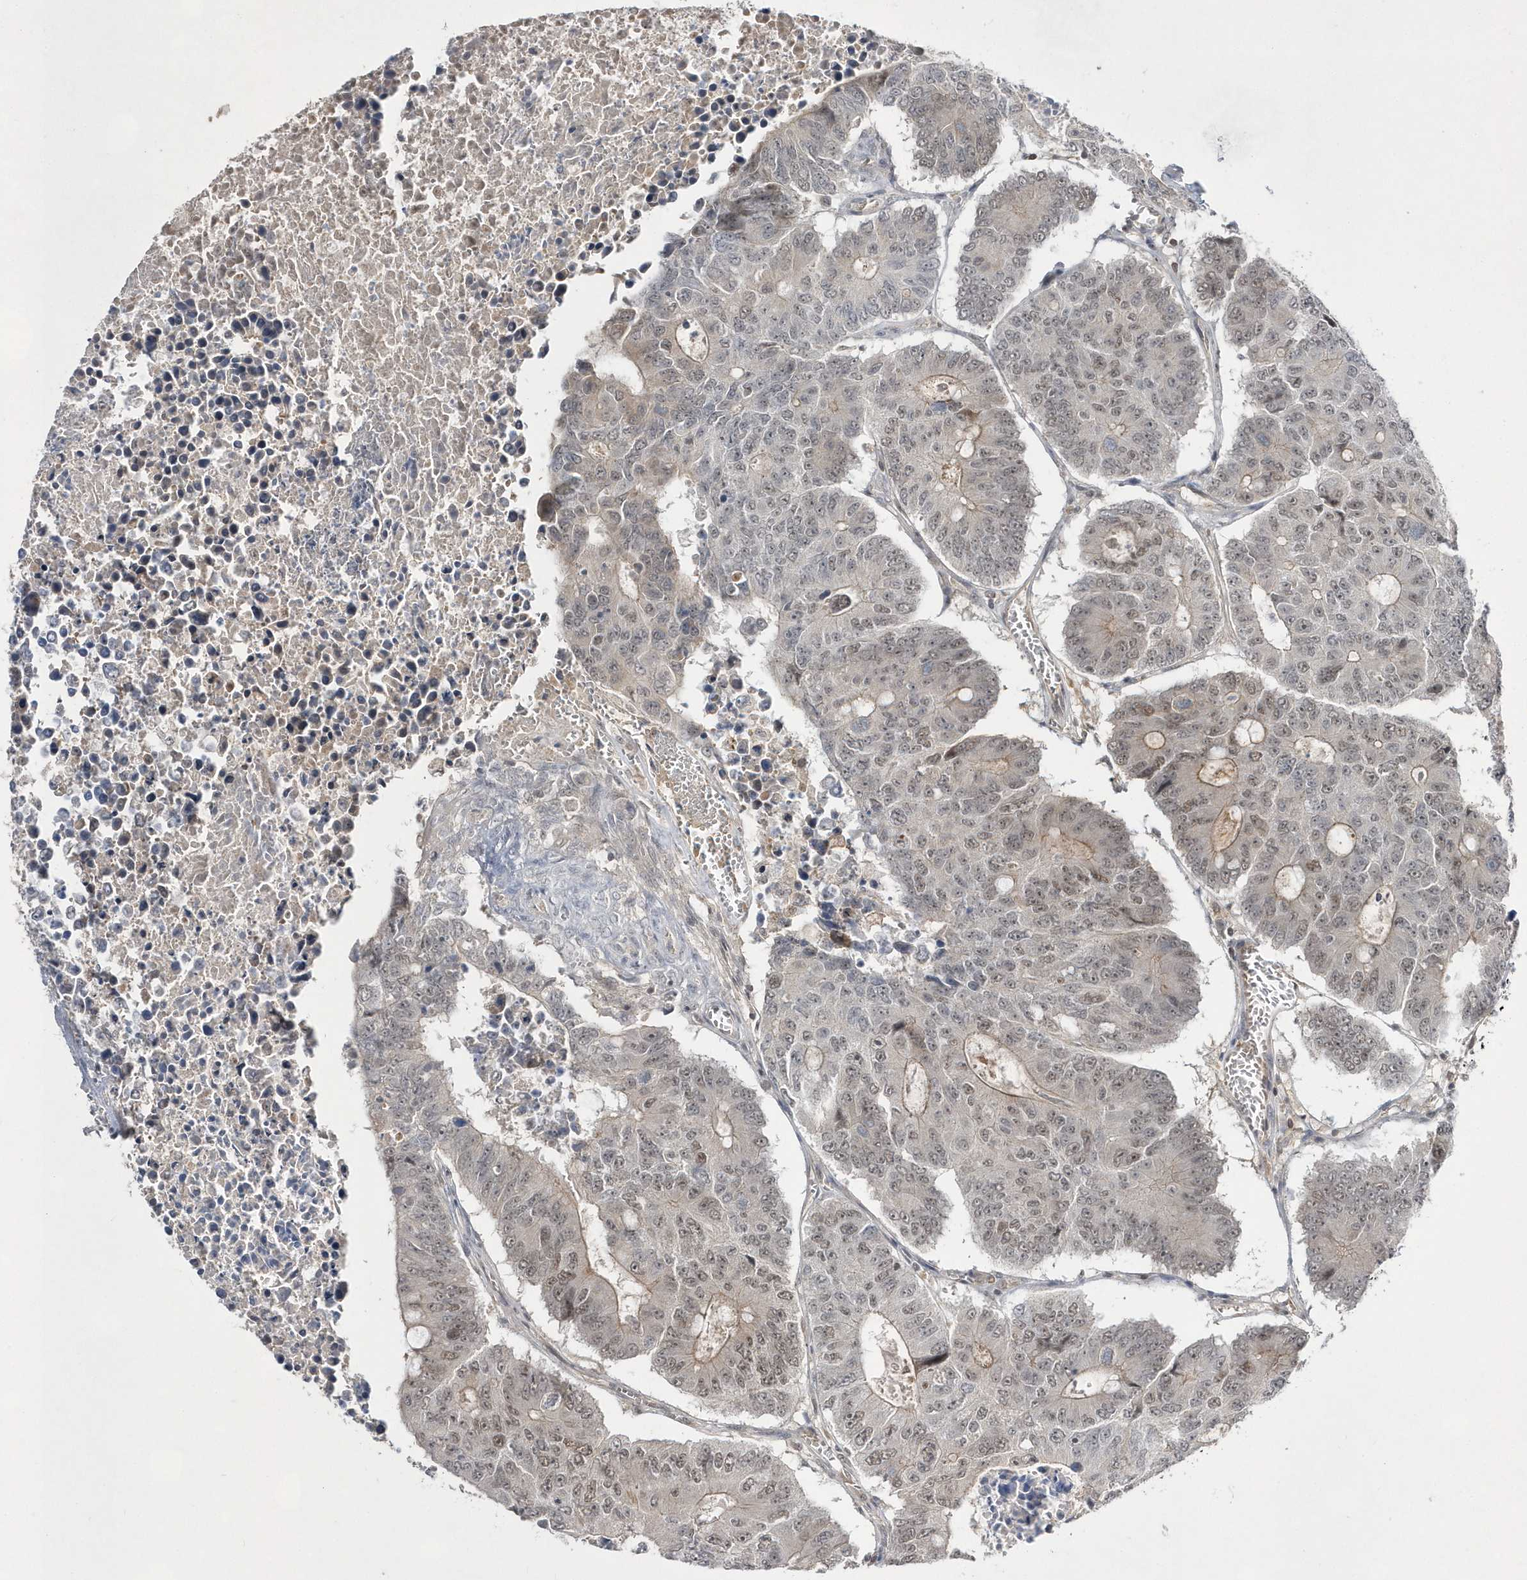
{"staining": {"intensity": "weak", "quantity": ">75%", "location": "nuclear"}, "tissue": "colorectal cancer", "cell_type": "Tumor cells", "image_type": "cancer", "snomed": [{"axis": "morphology", "description": "Adenocarcinoma, NOS"}, {"axis": "topography", "description": "Colon"}], "caption": "High-magnification brightfield microscopy of colorectal cancer stained with DAB (brown) and counterstained with hematoxylin (blue). tumor cells exhibit weak nuclear expression is identified in approximately>75% of cells. (brown staining indicates protein expression, while blue staining denotes nuclei).", "gene": "TMEM132B", "patient": {"sex": "male", "age": 87}}